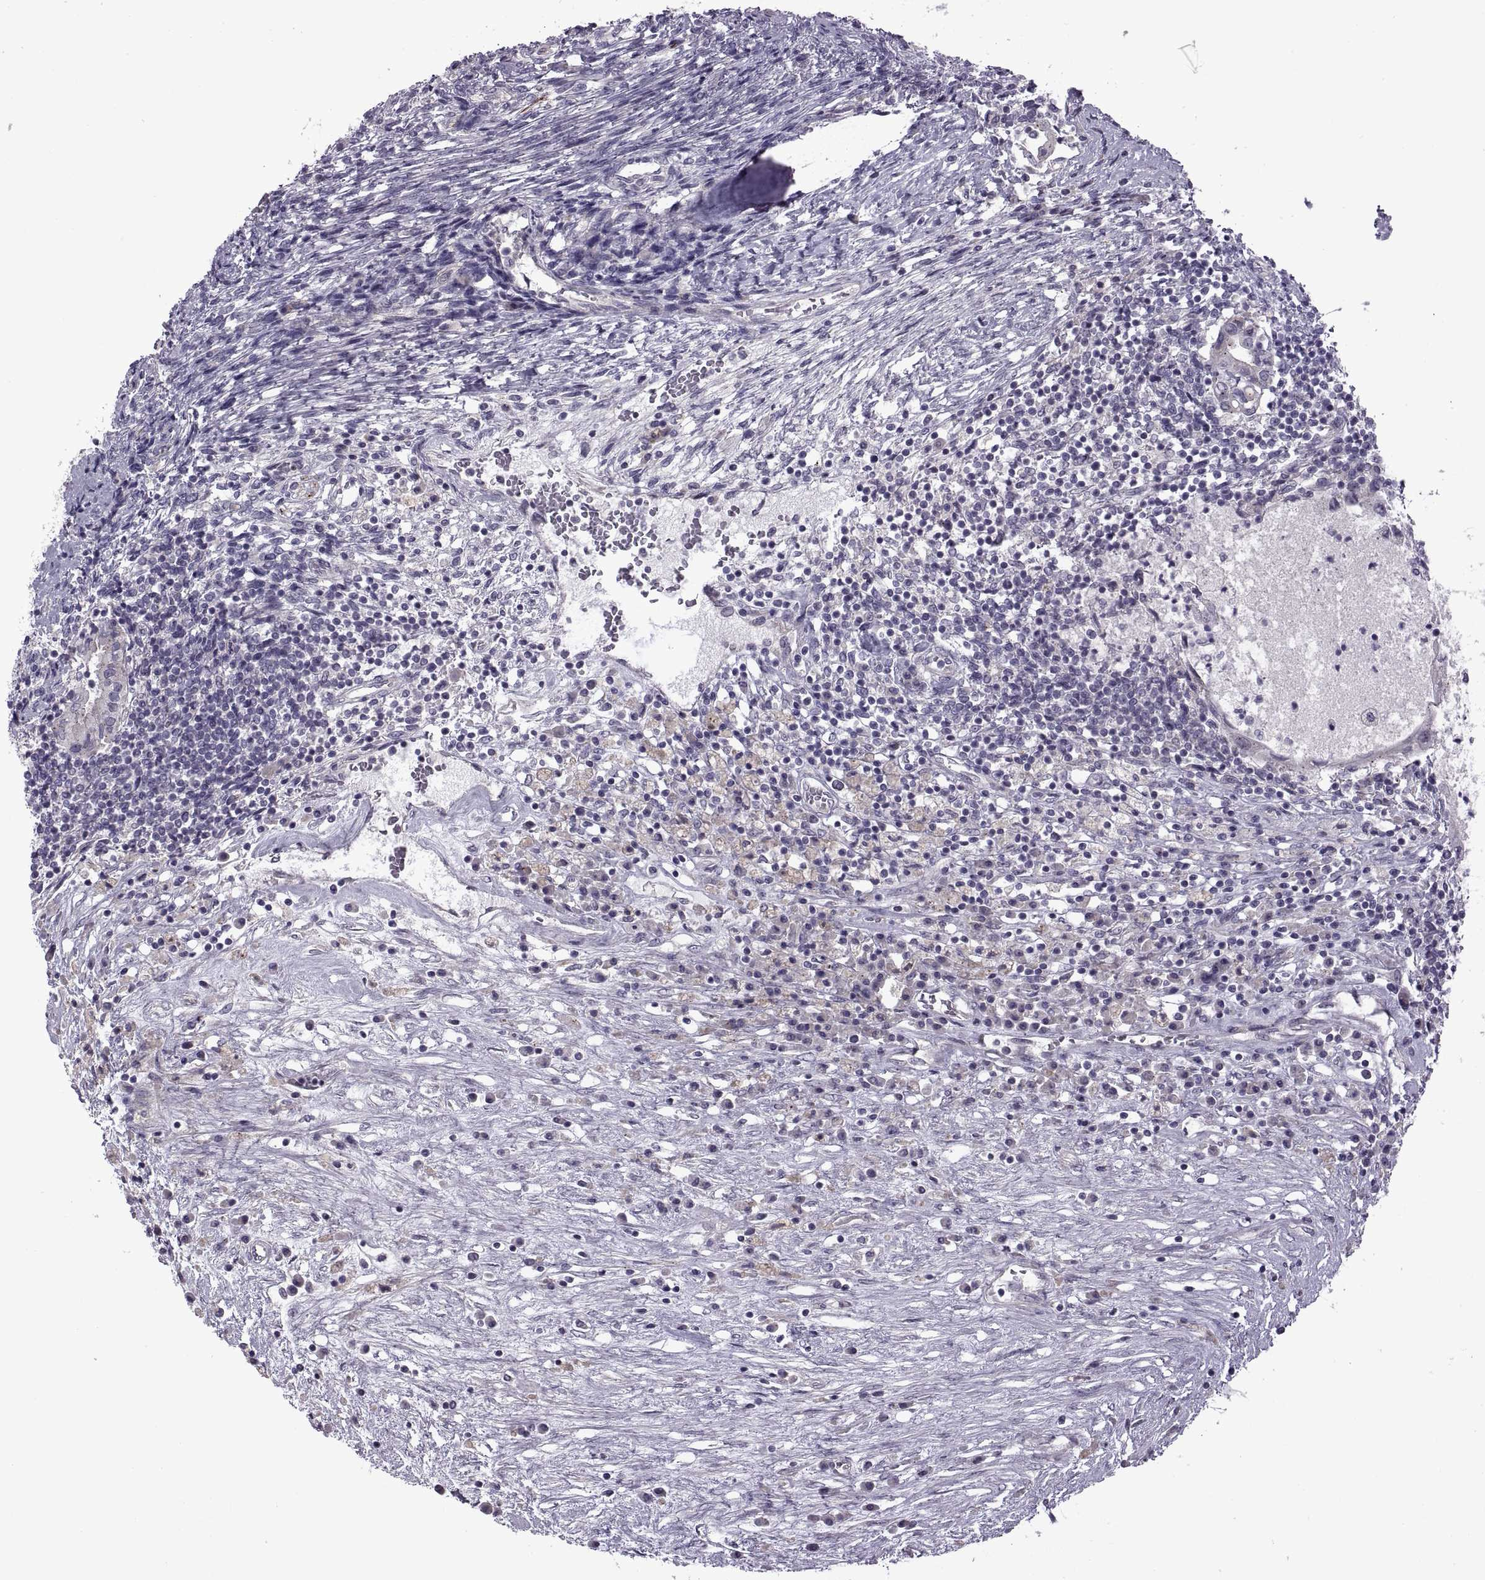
{"staining": {"intensity": "weak", "quantity": "<25%", "location": "cytoplasmic/membranous"}, "tissue": "testis cancer", "cell_type": "Tumor cells", "image_type": "cancer", "snomed": [{"axis": "morphology", "description": "Carcinoma, Embryonal, NOS"}, {"axis": "topography", "description": "Testis"}], "caption": "DAB immunohistochemical staining of human testis embryonal carcinoma exhibits no significant expression in tumor cells. (Brightfield microscopy of DAB (3,3'-diaminobenzidine) immunohistochemistry at high magnification).", "gene": "RIPK4", "patient": {"sex": "male", "age": 37}}